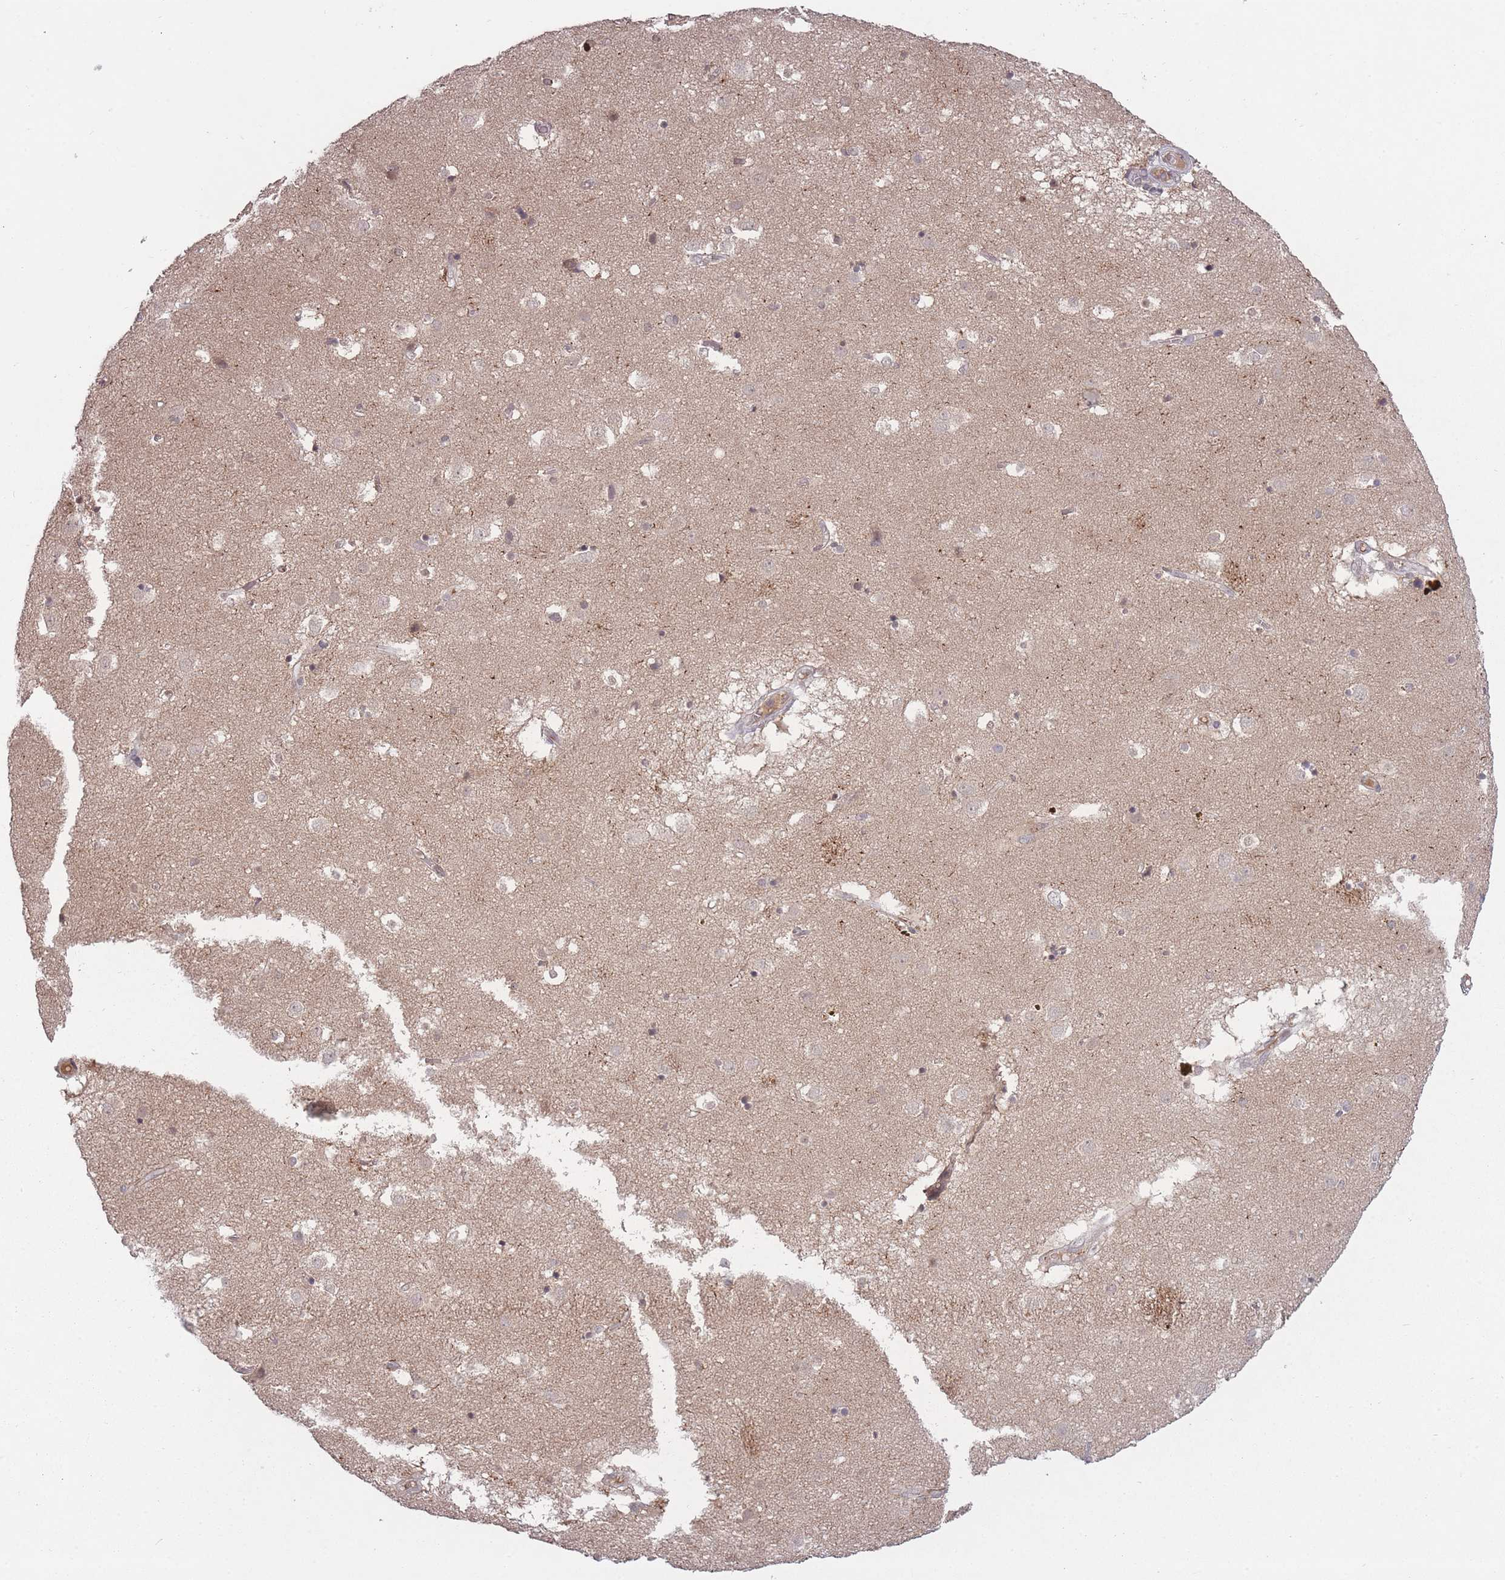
{"staining": {"intensity": "negative", "quantity": "none", "location": "none"}, "tissue": "caudate", "cell_type": "Glial cells", "image_type": "normal", "snomed": [{"axis": "morphology", "description": "Normal tissue, NOS"}, {"axis": "topography", "description": "Lateral ventricle wall"}], "caption": "The histopathology image displays no staining of glial cells in unremarkable caudate.", "gene": "ADCYAP1R1", "patient": {"sex": "male", "age": 70}}